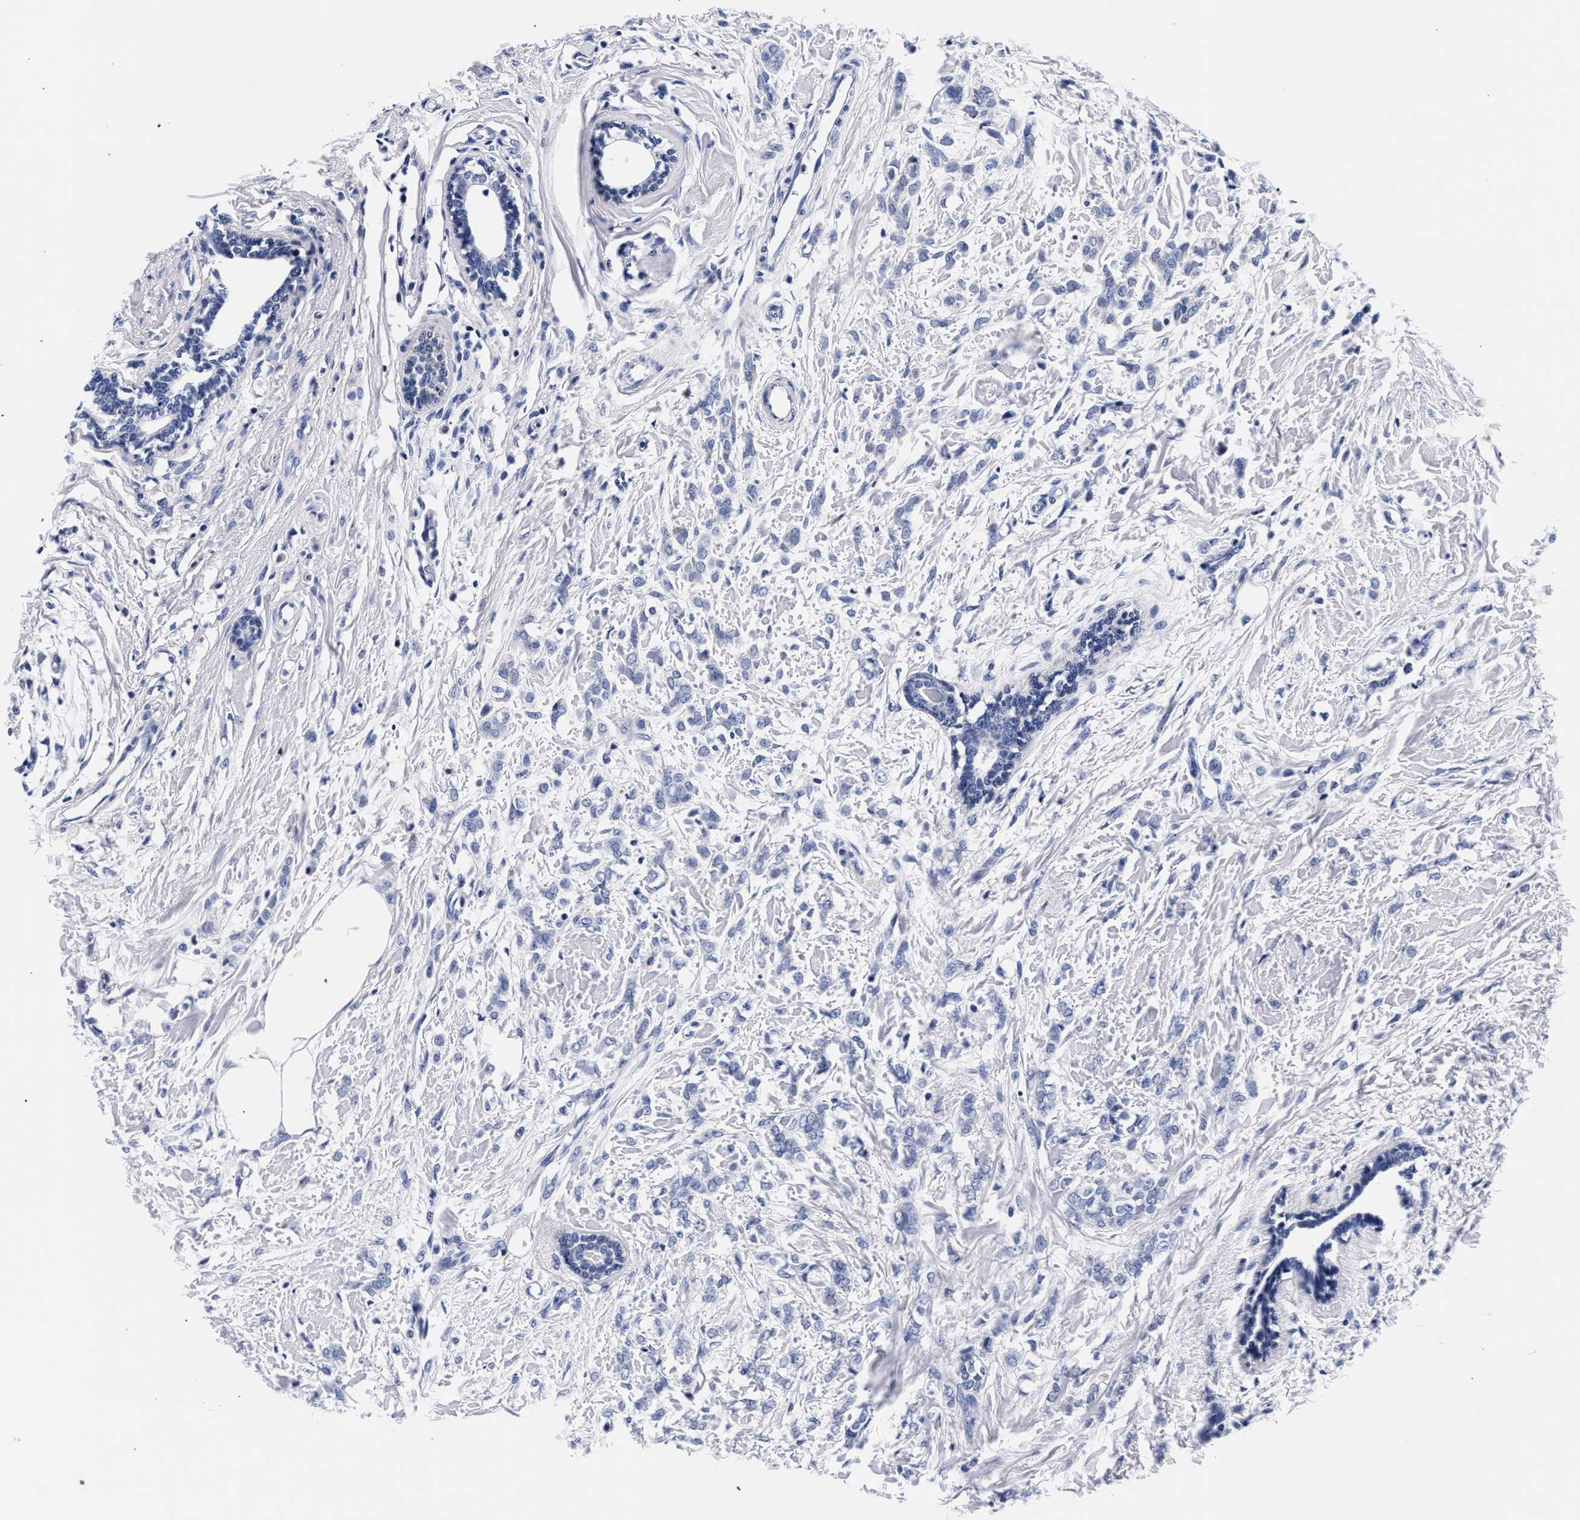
{"staining": {"intensity": "negative", "quantity": "none", "location": "none"}, "tissue": "breast cancer", "cell_type": "Tumor cells", "image_type": "cancer", "snomed": [{"axis": "morphology", "description": "Lobular carcinoma, in situ"}, {"axis": "morphology", "description": "Lobular carcinoma"}, {"axis": "topography", "description": "Breast"}], "caption": "High power microscopy image of an immunohistochemistry (IHC) image of breast cancer, revealing no significant expression in tumor cells.", "gene": "RAB3B", "patient": {"sex": "female", "age": 41}}